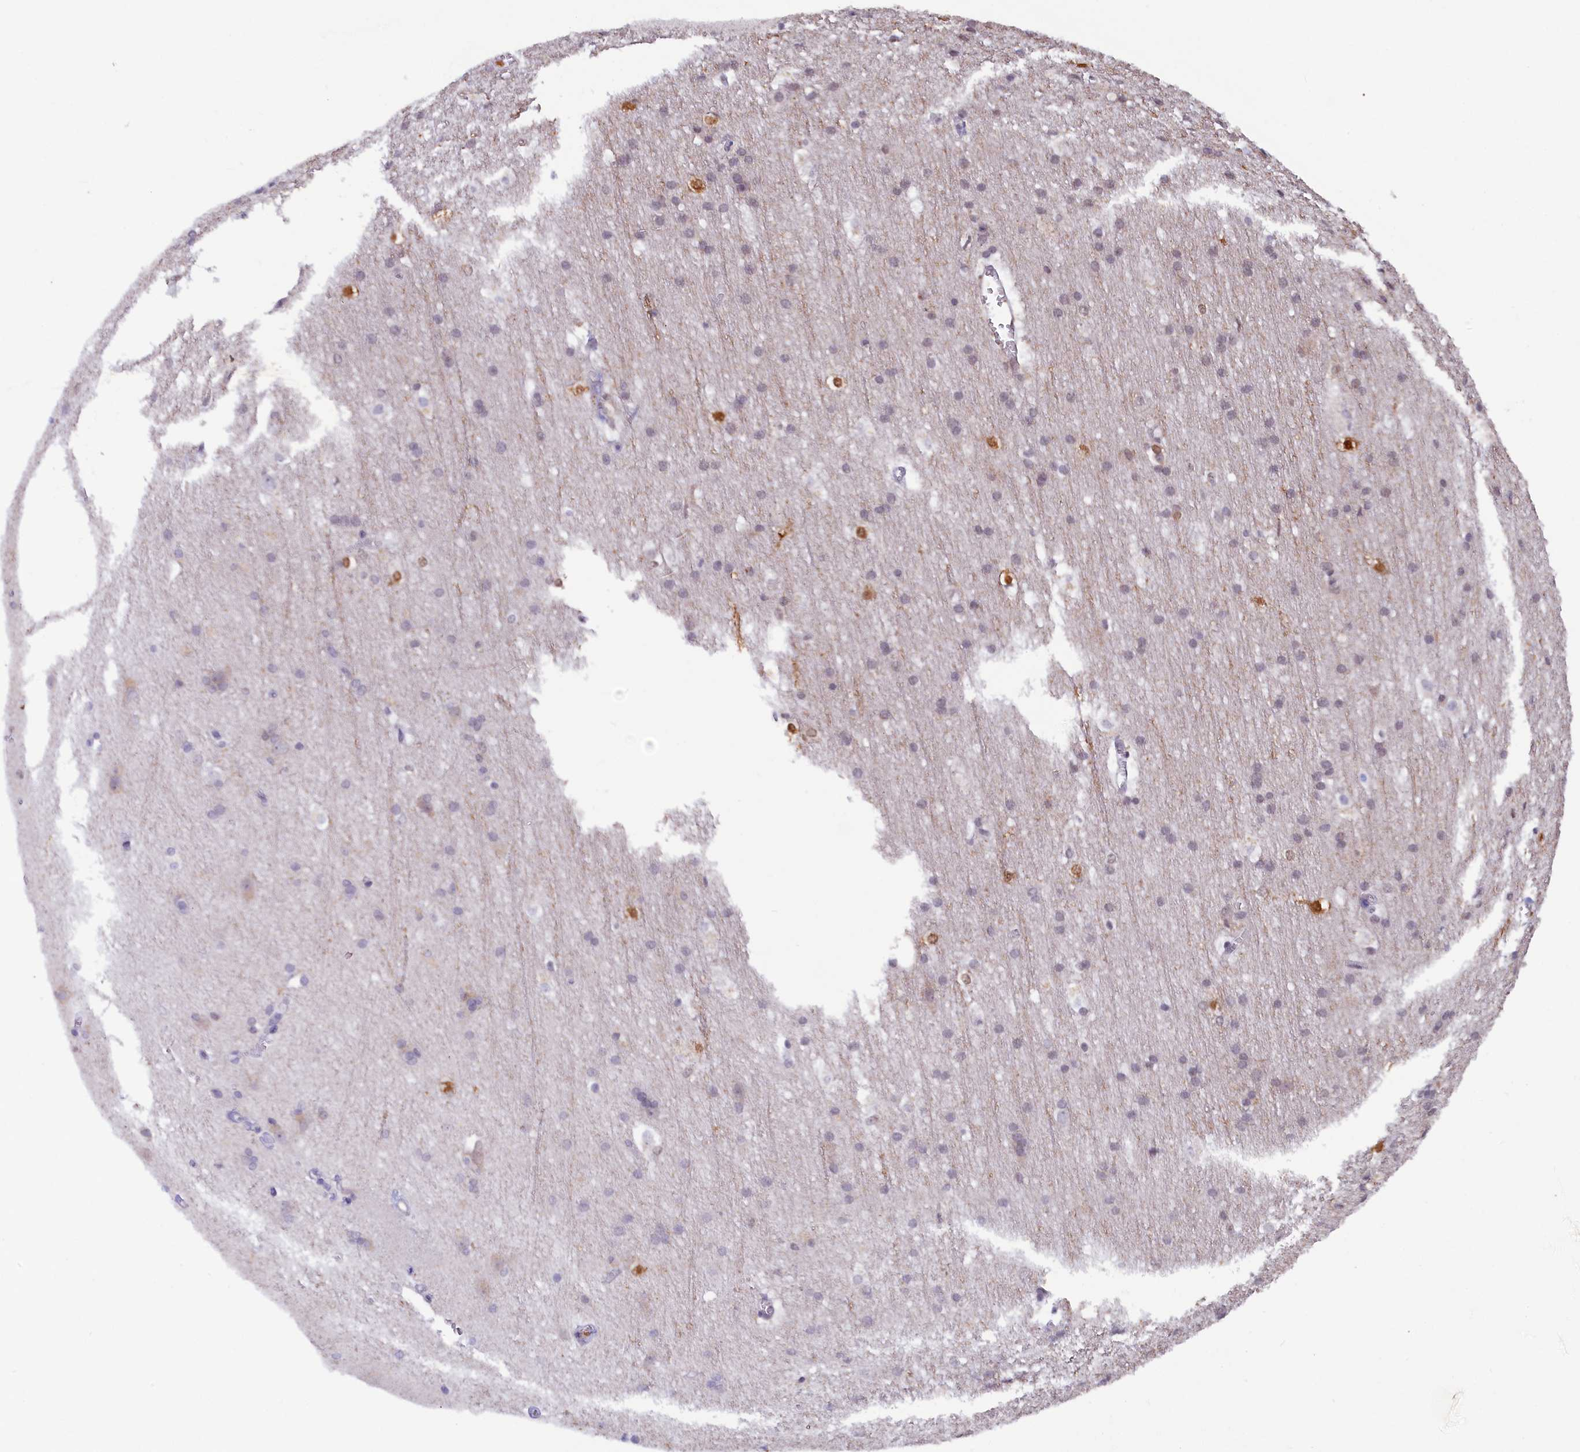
{"staining": {"intensity": "negative", "quantity": "none", "location": "none"}, "tissue": "cerebral cortex", "cell_type": "Endothelial cells", "image_type": "normal", "snomed": [{"axis": "morphology", "description": "Normal tissue, NOS"}, {"axis": "topography", "description": "Cerebral cortex"}], "caption": "This is a micrograph of immunohistochemistry staining of normal cerebral cortex, which shows no positivity in endothelial cells. (Stains: DAB immunohistochemistry with hematoxylin counter stain, Microscopy: brightfield microscopy at high magnification).", "gene": "JPT2", "patient": {"sex": "male", "age": 54}}